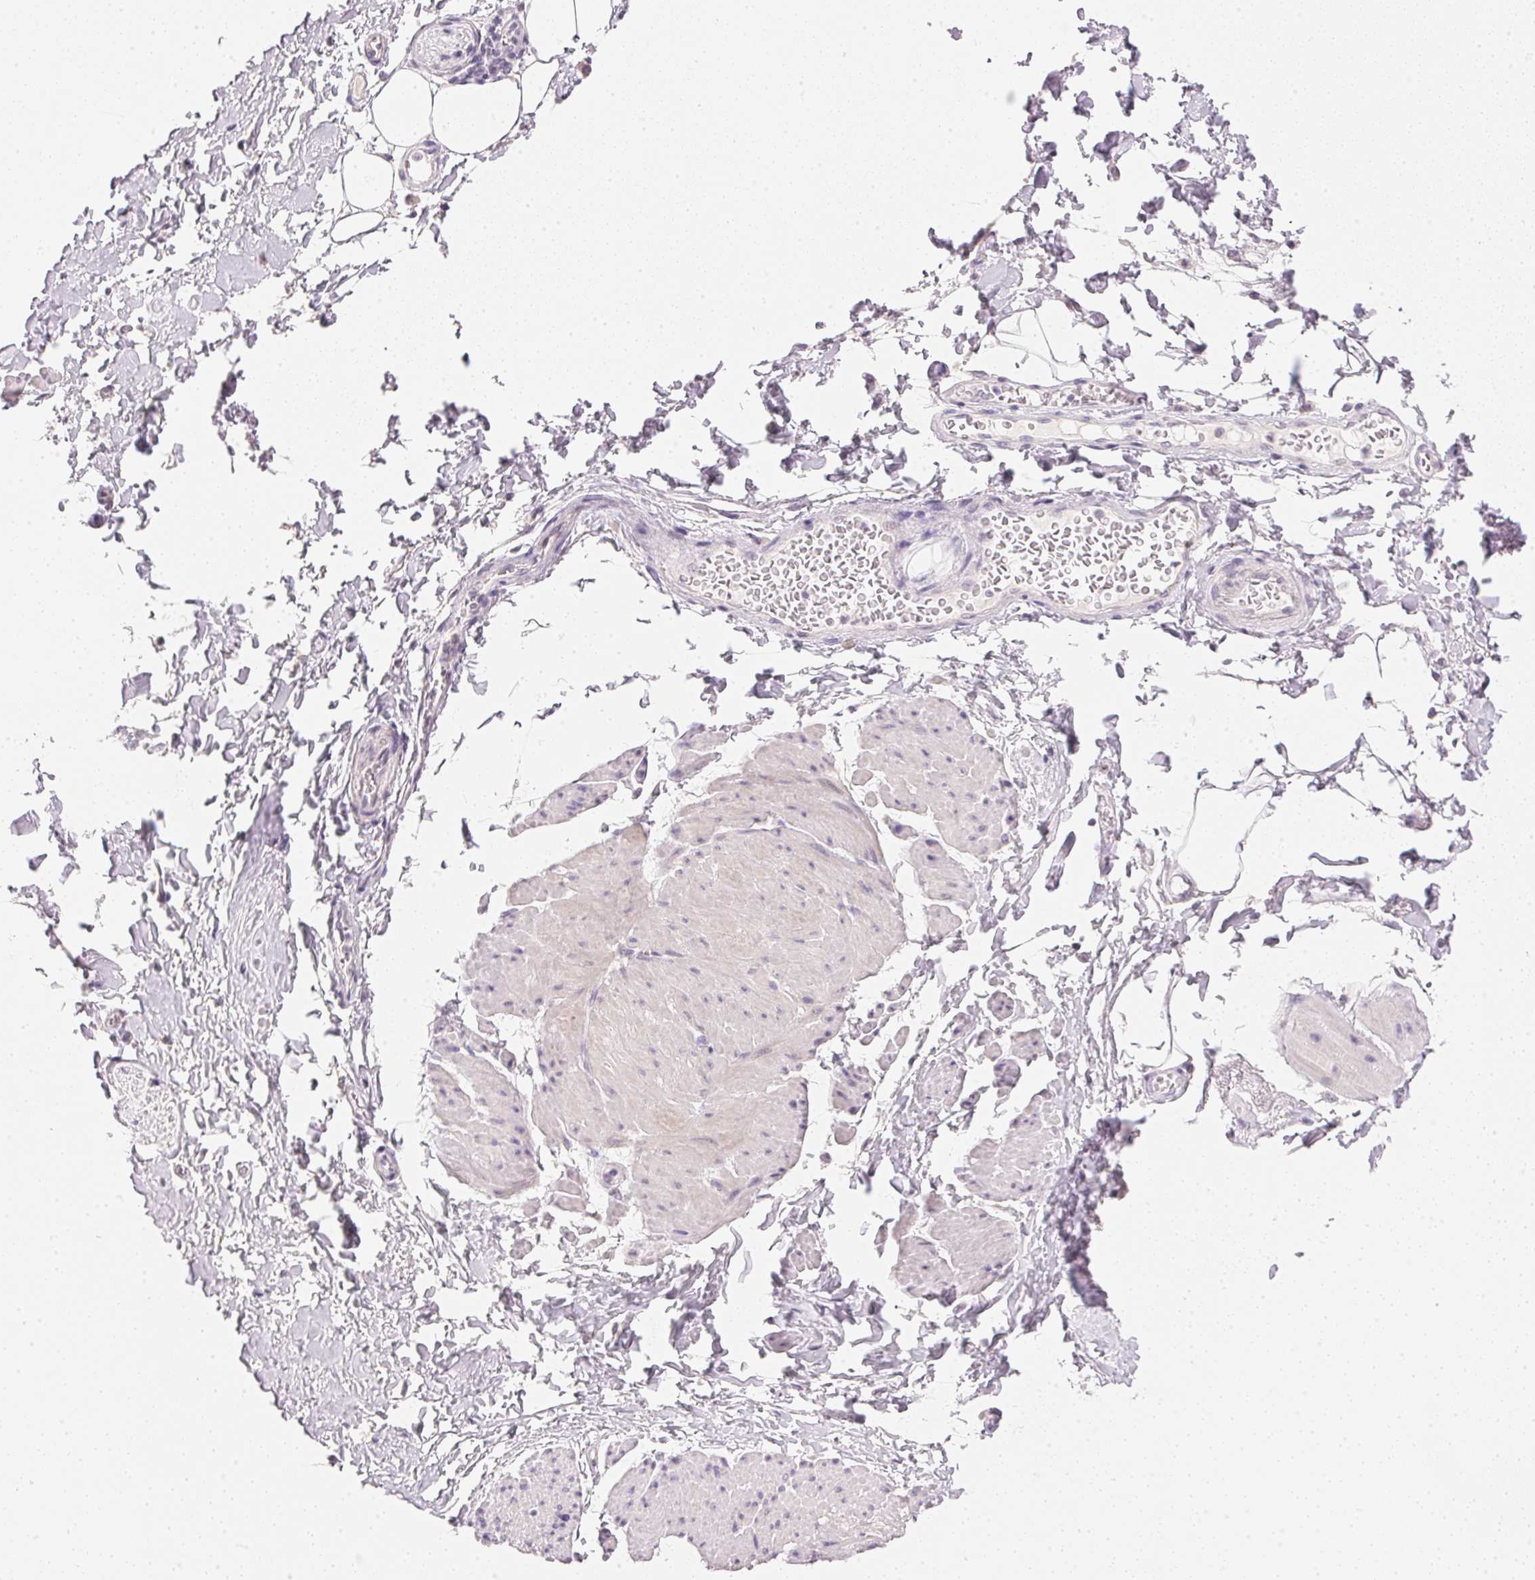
{"staining": {"intensity": "negative", "quantity": "none", "location": "none"}, "tissue": "adipose tissue", "cell_type": "Adipocytes", "image_type": "normal", "snomed": [{"axis": "morphology", "description": "Normal tissue, NOS"}, {"axis": "topography", "description": "Urinary bladder"}, {"axis": "topography", "description": "Peripheral nerve tissue"}], "caption": "Adipose tissue was stained to show a protein in brown. There is no significant expression in adipocytes. (Immunohistochemistry, brightfield microscopy, high magnification).", "gene": "IGFBP1", "patient": {"sex": "female", "age": 60}}